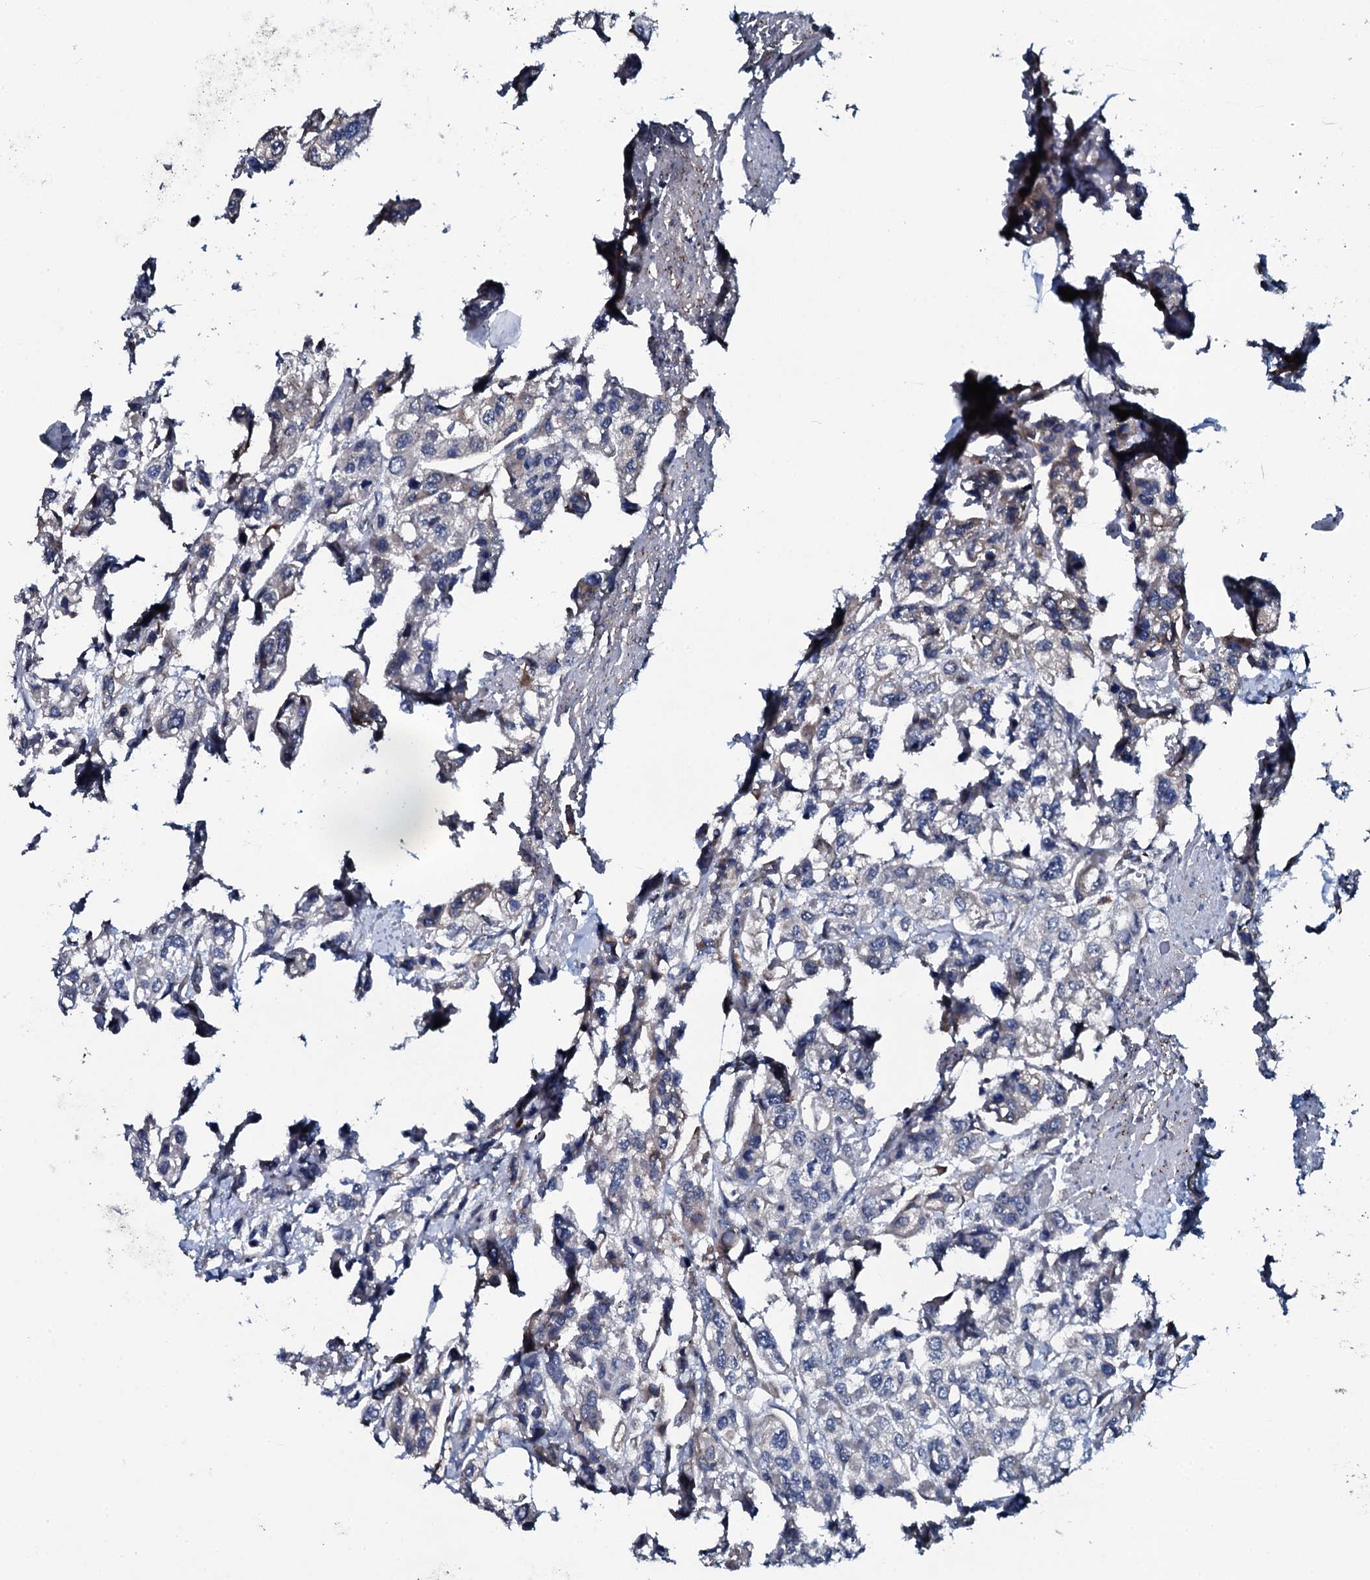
{"staining": {"intensity": "negative", "quantity": "none", "location": "none"}, "tissue": "urothelial cancer", "cell_type": "Tumor cells", "image_type": "cancer", "snomed": [{"axis": "morphology", "description": "Urothelial carcinoma, High grade"}, {"axis": "topography", "description": "Urinary bladder"}], "caption": "The immunohistochemistry image has no significant staining in tumor cells of high-grade urothelial carcinoma tissue.", "gene": "IL12B", "patient": {"sex": "male", "age": 67}}